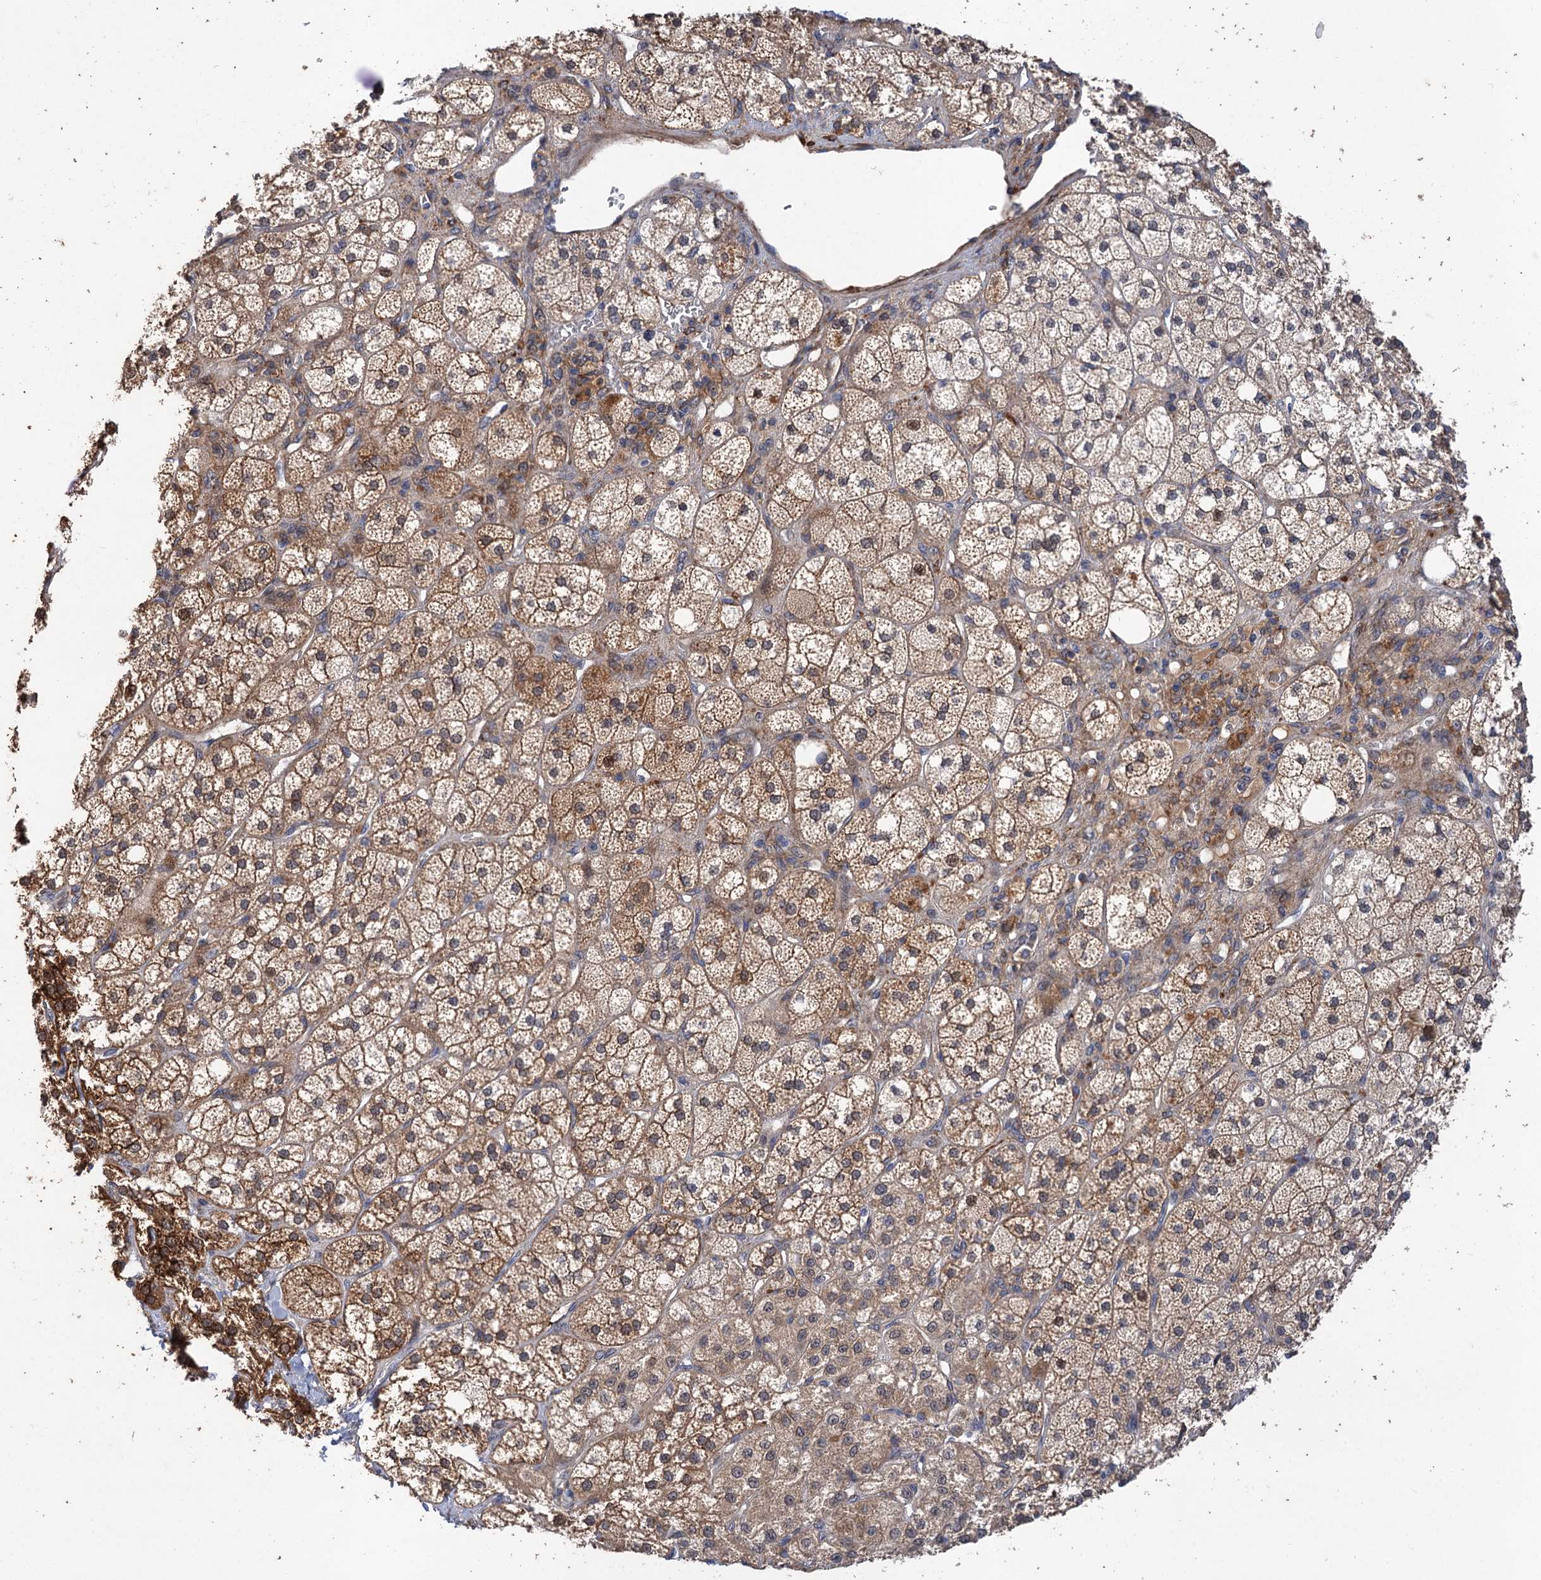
{"staining": {"intensity": "strong", "quantity": "25%-75%", "location": "cytoplasmic/membranous"}, "tissue": "adrenal gland", "cell_type": "Glandular cells", "image_type": "normal", "snomed": [{"axis": "morphology", "description": "Normal tissue, NOS"}, {"axis": "topography", "description": "Adrenal gland"}], "caption": "Brown immunohistochemical staining in normal adrenal gland displays strong cytoplasmic/membranous staining in about 25%-75% of glandular cells. Using DAB (3,3'-diaminobenzidine) (brown) and hematoxylin (blue) stains, captured at high magnification using brightfield microscopy.", "gene": "FBXW8", "patient": {"sex": "male", "age": 61}}